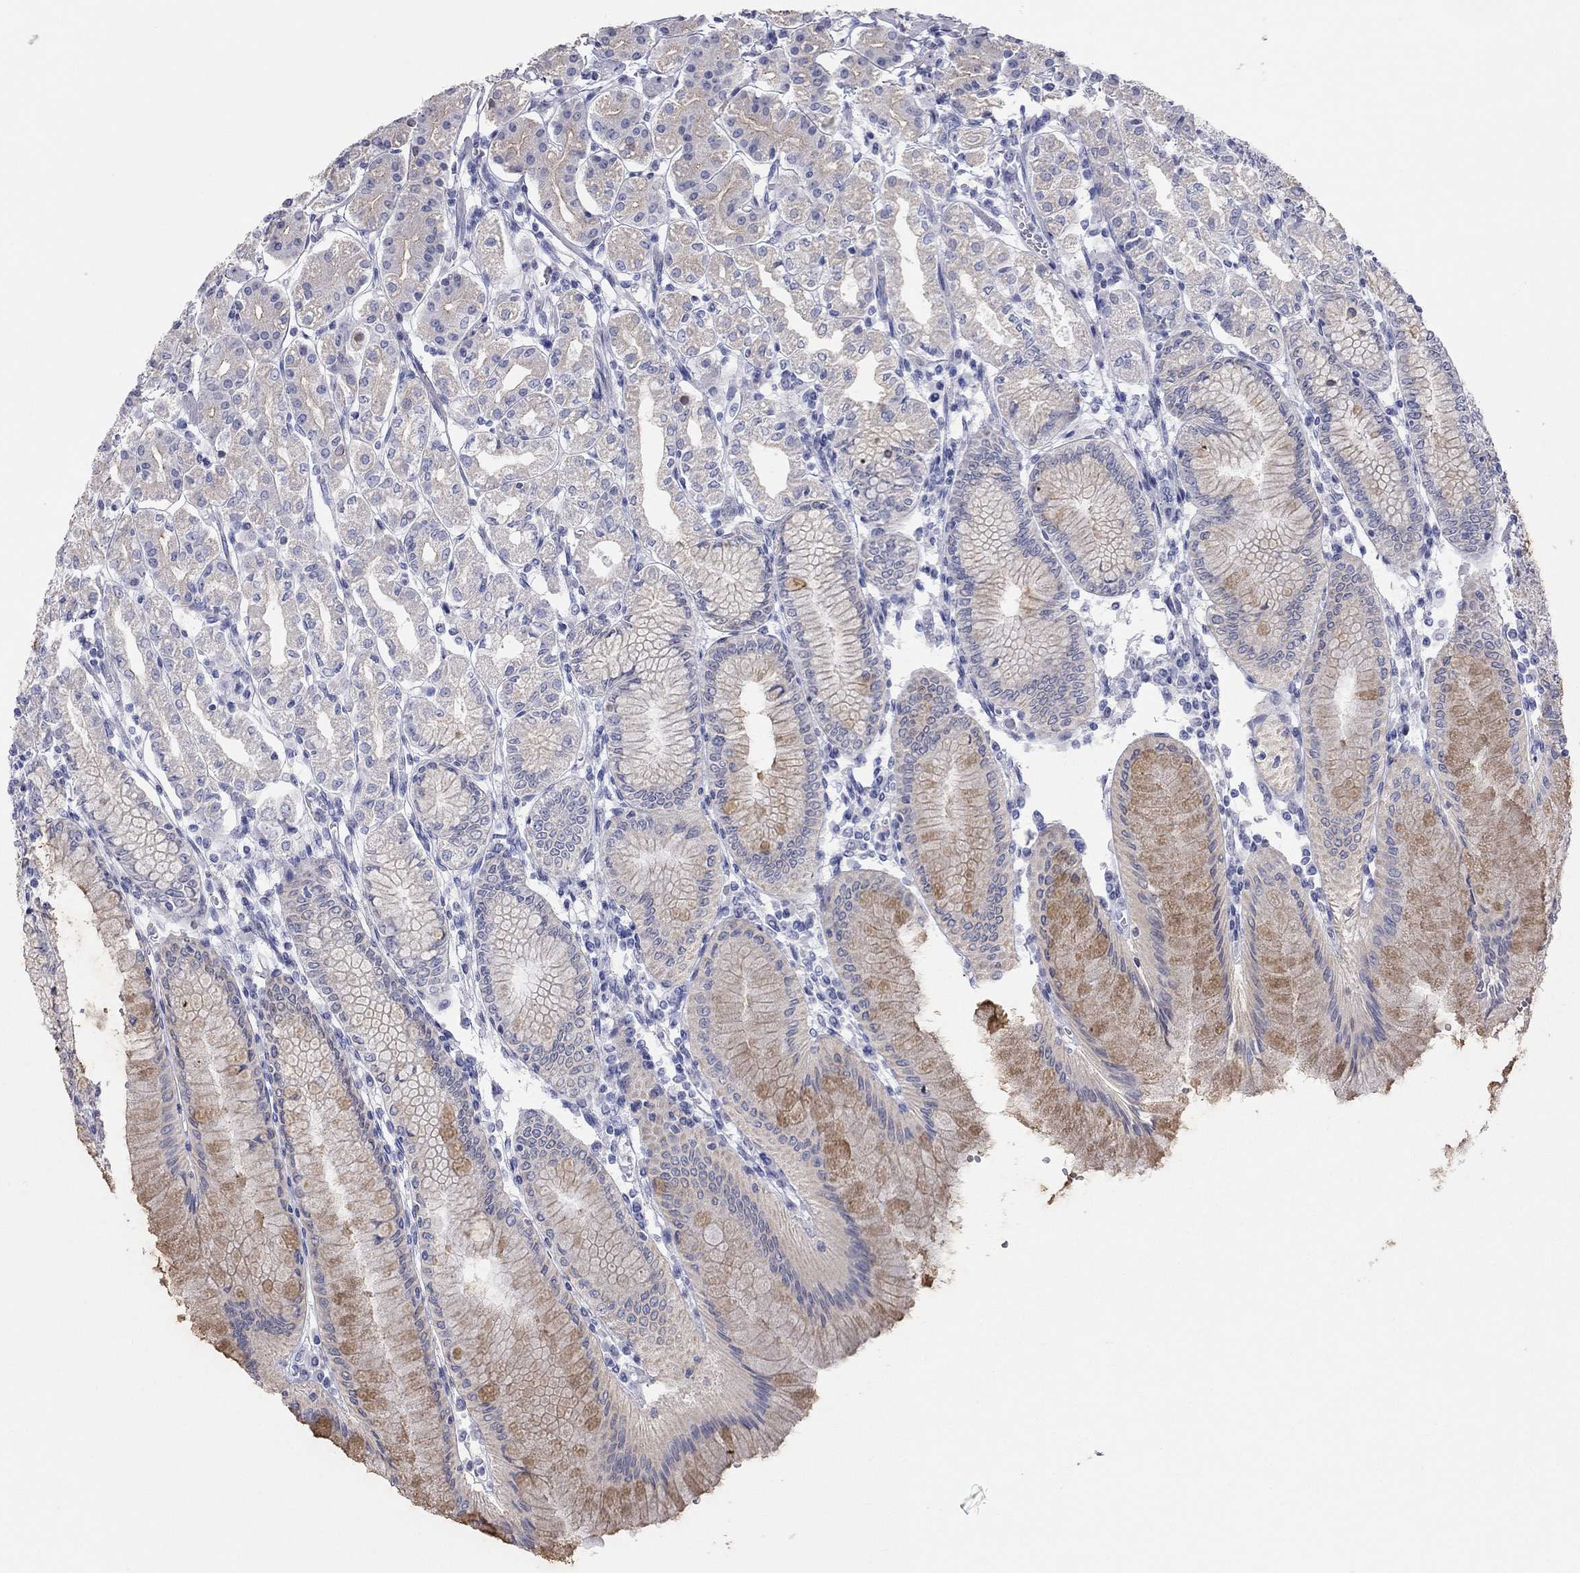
{"staining": {"intensity": "moderate", "quantity": "<25%", "location": "cytoplasmic/membranous"}, "tissue": "stomach", "cell_type": "Glandular cells", "image_type": "normal", "snomed": [{"axis": "morphology", "description": "Normal tissue, NOS"}, {"axis": "topography", "description": "Skeletal muscle"}, {"axis": "topography", "description": "Stomach"}], "caption": "Stomach stained with a brown dye exhibits moderate cytoplasmic/membranous positive expression in approximately <25% of glandular cells.", "gene": "AK8", "patient": {"sex": "female", "age": 57}}